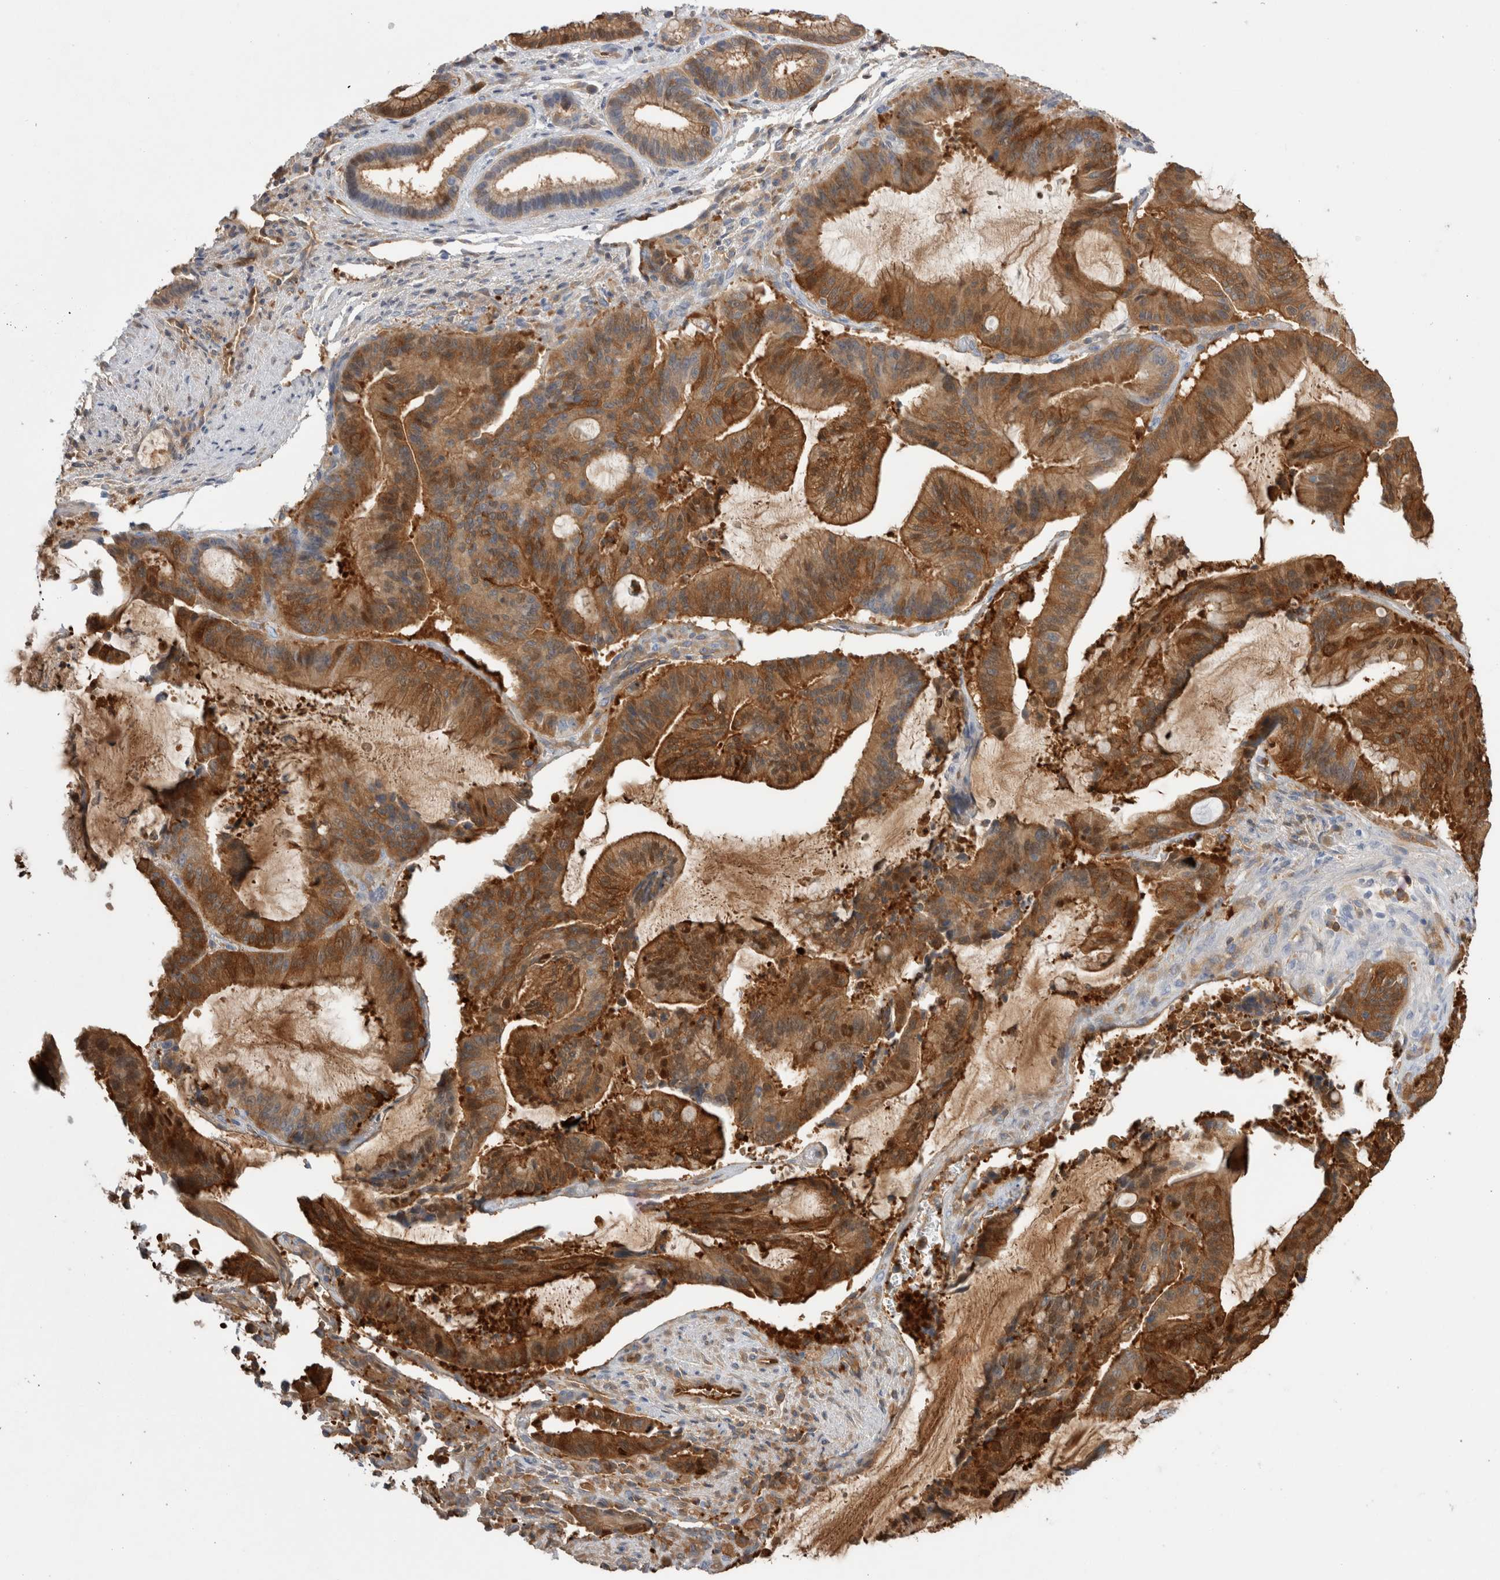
{"staining": {"intensity": "strong", "quantity": ">75%", "location": "cytoplasmic/membranous"}, "tissue": "liver cancer", "cell_type": "Tumor cells", "image_type": "cancer", "snomed": [{"axis": "morphology", "description": "Normal tissue, NOS"}, {"axis": "morphology", "description": "Cholangiocarcinoma"}, {"axis": "topography", "description": "Liver"}, {"axis": "topography", "description": "Peripheral nerve tissue"}], "caption": "Approximately >75% of tumor cells in liver cancer (cholangiocarcinoma) display strong cytoplasmic/membranous protein positivity as visualized by brown immunohistochemical staining.", "gene": "NAPEPLD", "patient": {"sex": "female", "age": 73}}